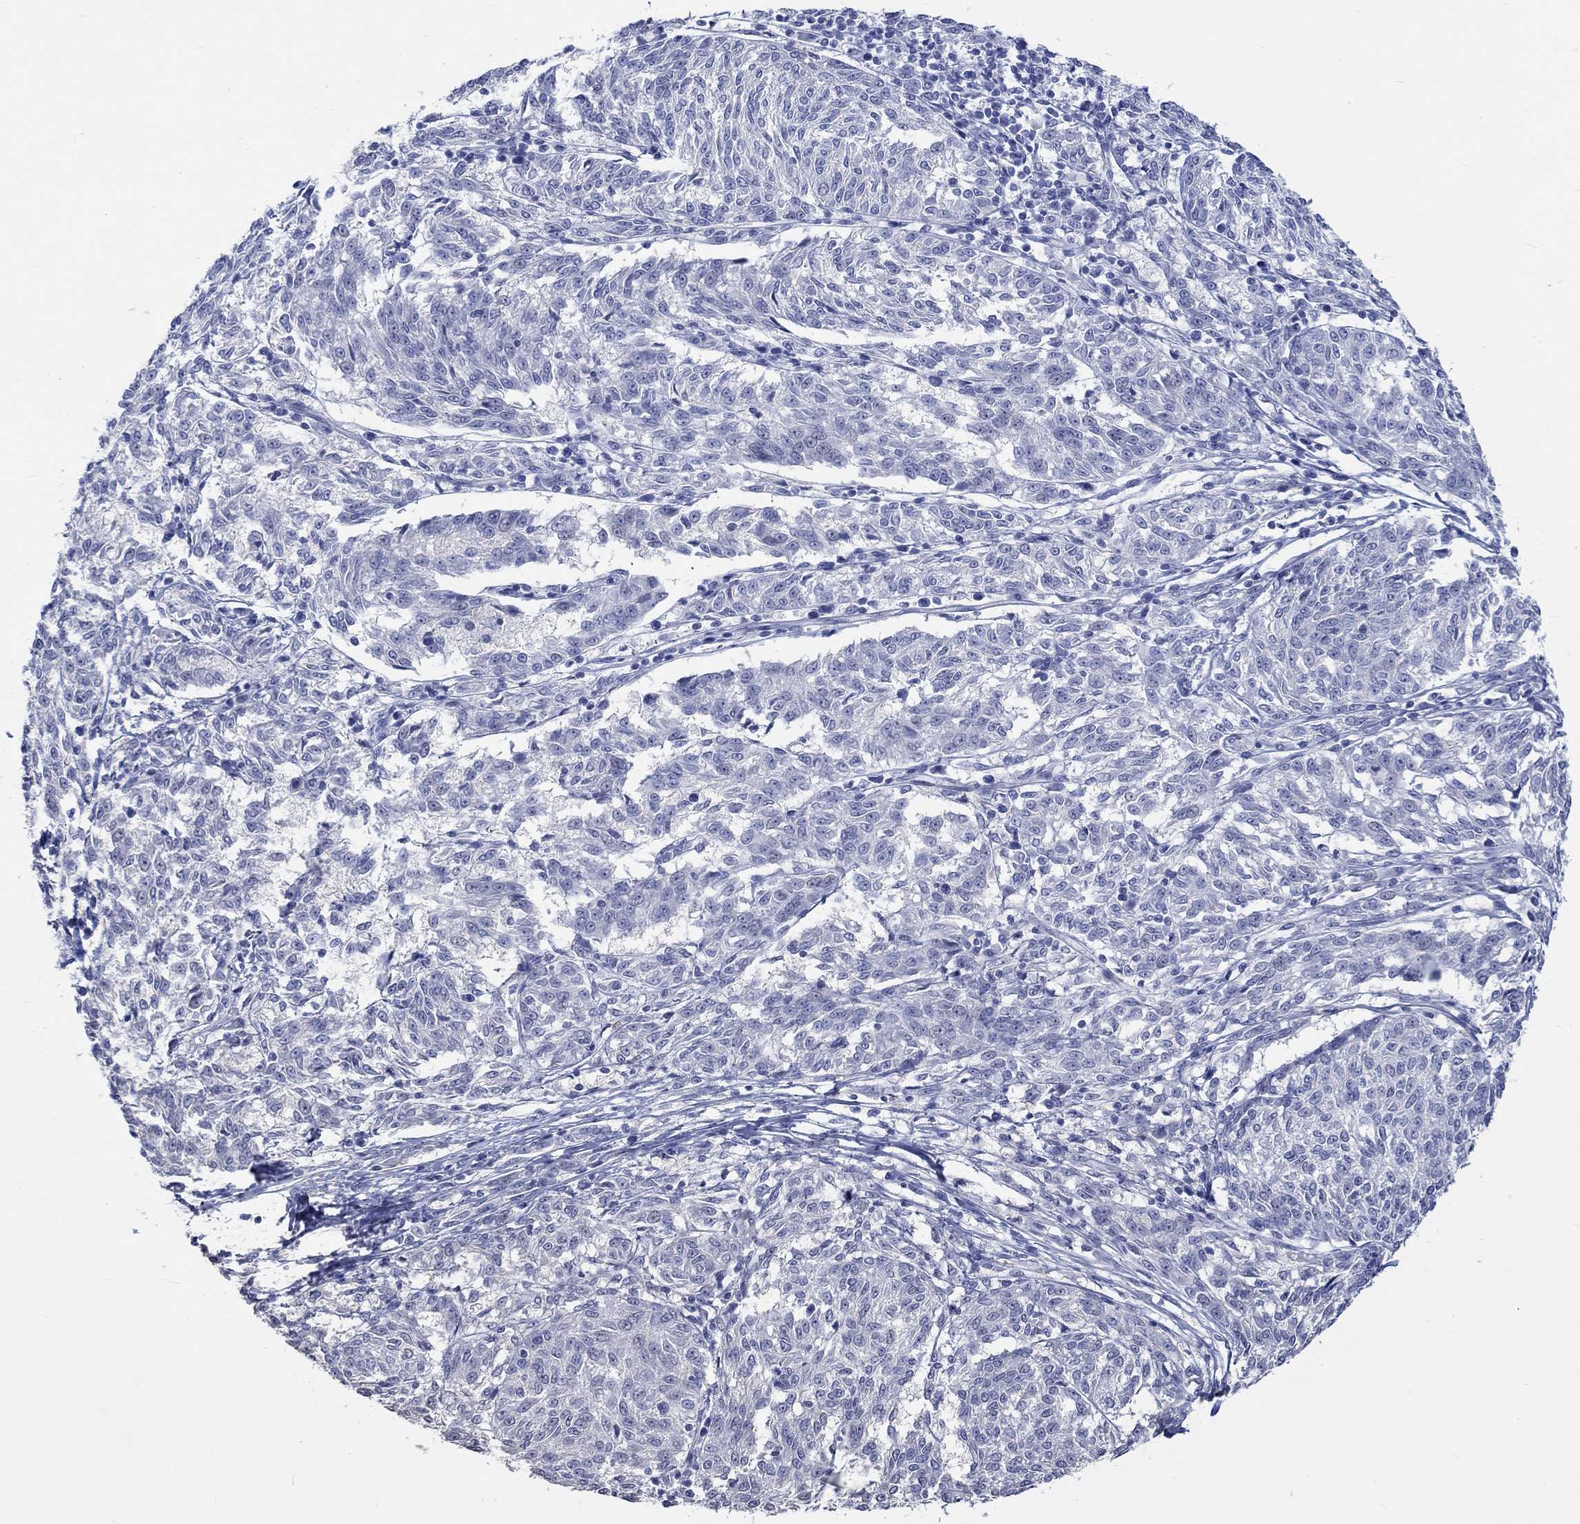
{"staining": {"intensity": "negative", "quantity": "none", "location": "none"}, "tissue": "melanoma", "cell_type": "Tumor cells", "image_type": "cancer", "snomed": [{"axis": "morphology", "description": "Malignant melanoma, NOS"}, {"axis": "topography", "description": "Skin"}], "caption": "The image exhibits no significant staining in tumor cells of malignant melanoma.", "gene": "PNMA5", "patient": {"sex": "female", "age": 72}}